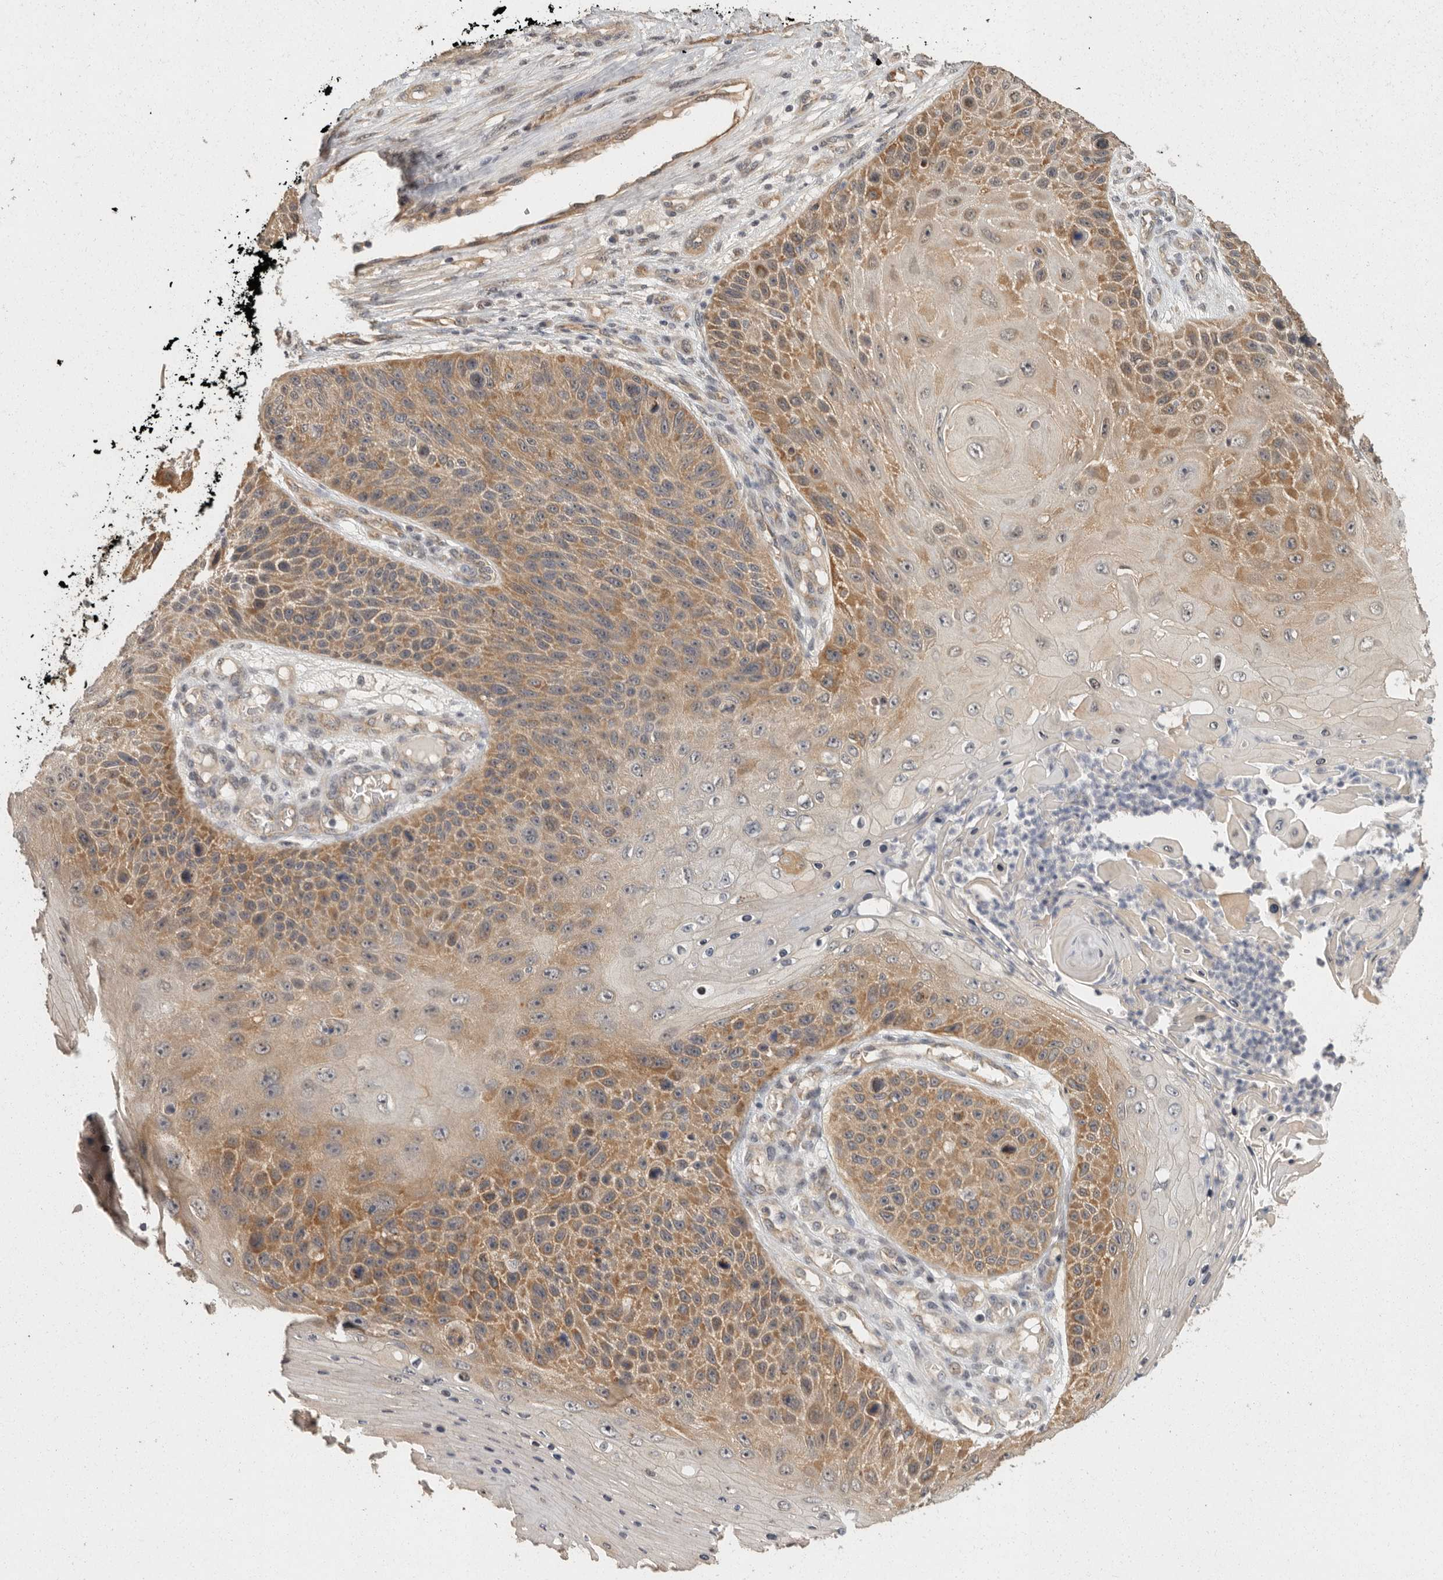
{"staining": {"intensity": "moderate", "quantity": "25%-75%", "location": "cytoplasmic/membranous"}, "tissue": "skin cancer", "cell_type": "Tumor cells", "image_type": "cancer", "snomed": [{"axis": "morphology", "description": "Squamous cell carcinoma, NOS"}, {"axis": "topography", "description": "Skin"}], "caption": "Squamous cell carcinoma (skin) stained with a brown dye displays moderate cytoplasmic/membranous positive staining in about 25%-75% of tumor cells.", "gene": "BAIAP2", "patient": {"sex": "female", "age": 88}}